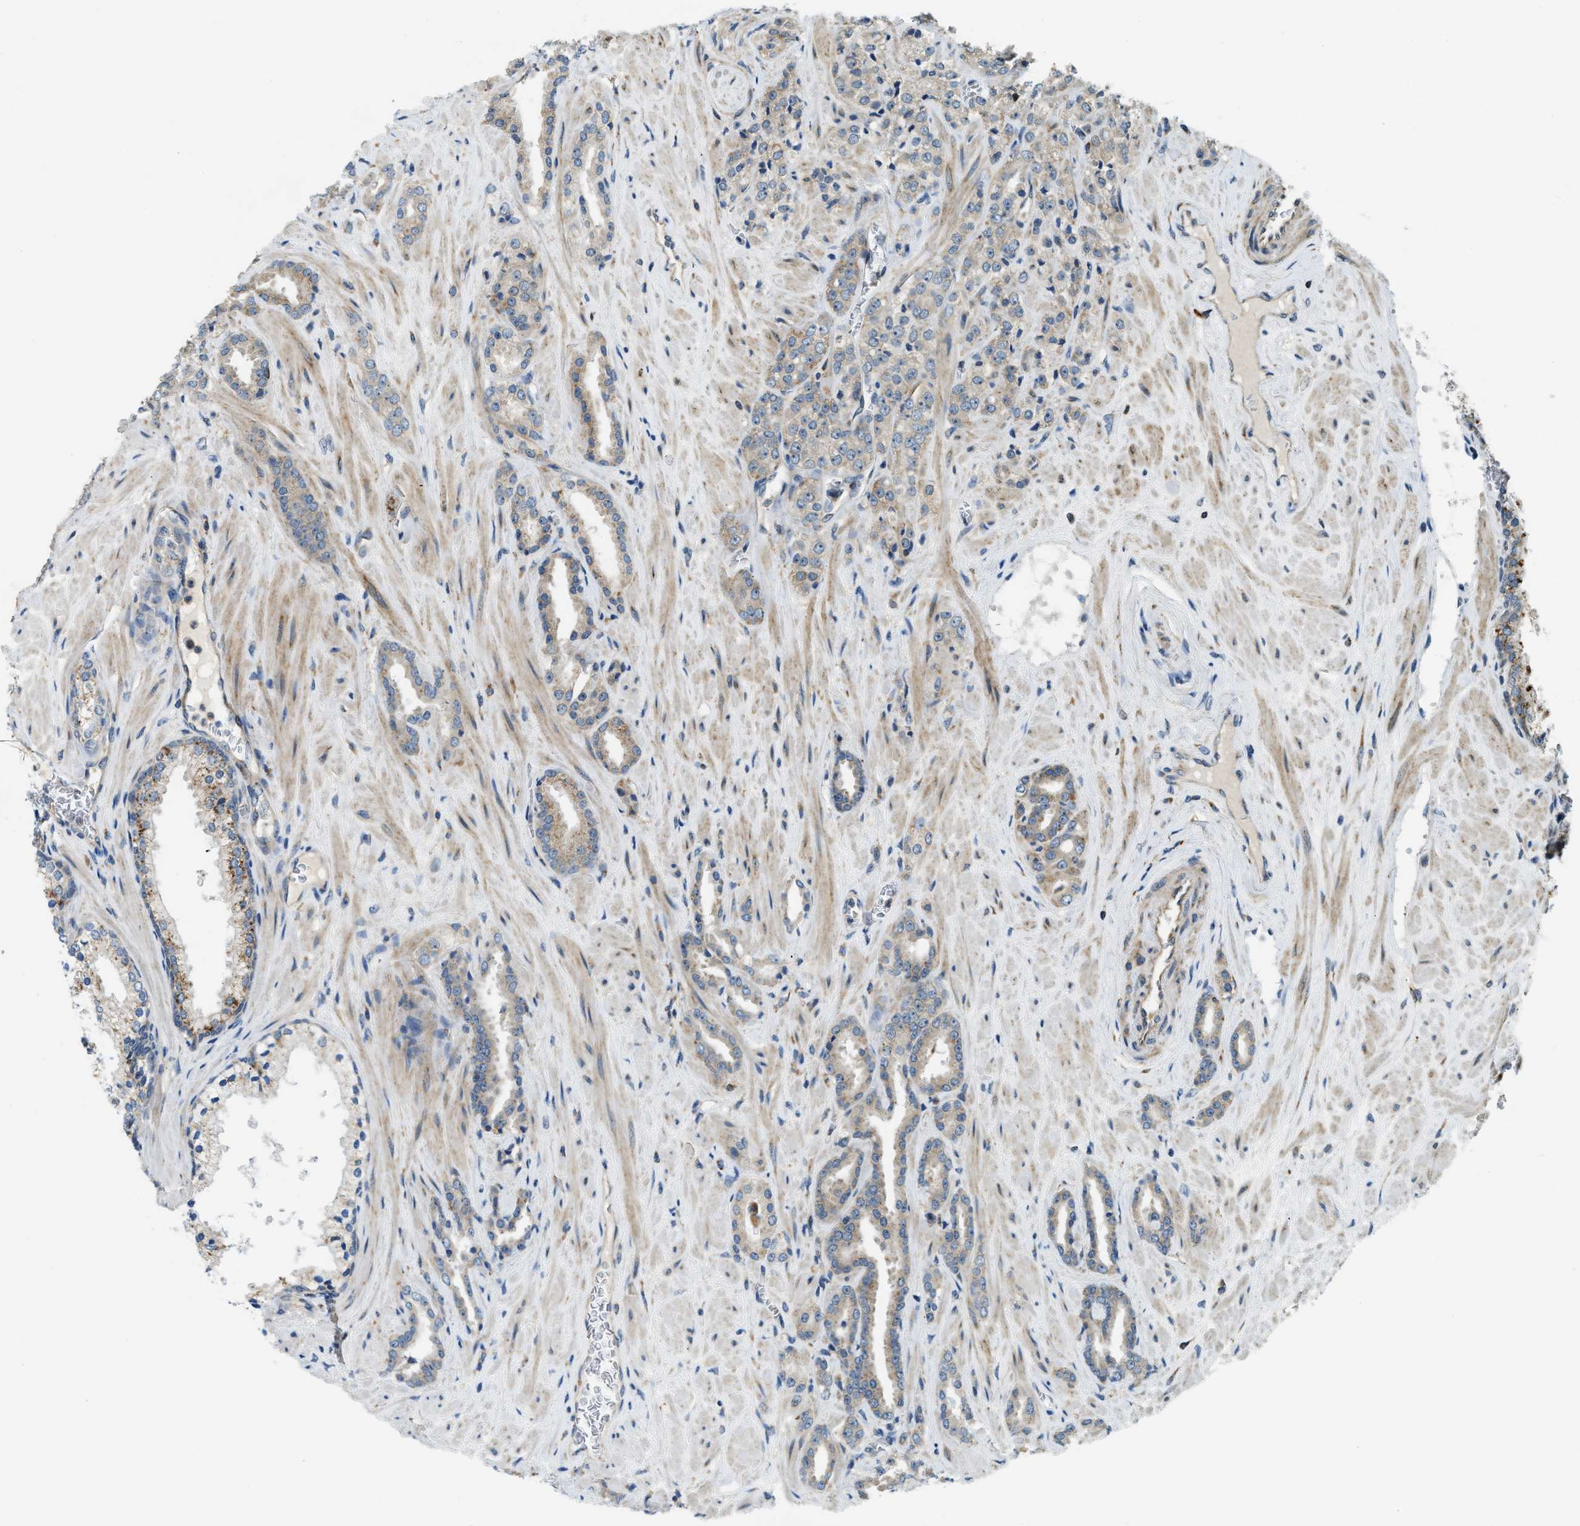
{"staining": {"intensity": "weak", "quantity": "25%-75%", "location": "cytoplasmic/membranous"}, "tissue": "prostate cancer", "cell_type": "Tumor cells", "image_type": "cancer", "snomed": [{"axis": "morphology", "description": "Adenocarcinoma, High grade"}, {"axis": "topography", "description": "Prostate"}], "caption": "Immunohistochemistry (IHC) (DAB (3,3'-diaminobenzidine)) staining of human prostate cancer displays weak cytoplasmic/membranous protein positivity in about 25%-75% of tumor cells.", "gene": "STARD3NL", "patient": {"sex": "male", "age": 64}}